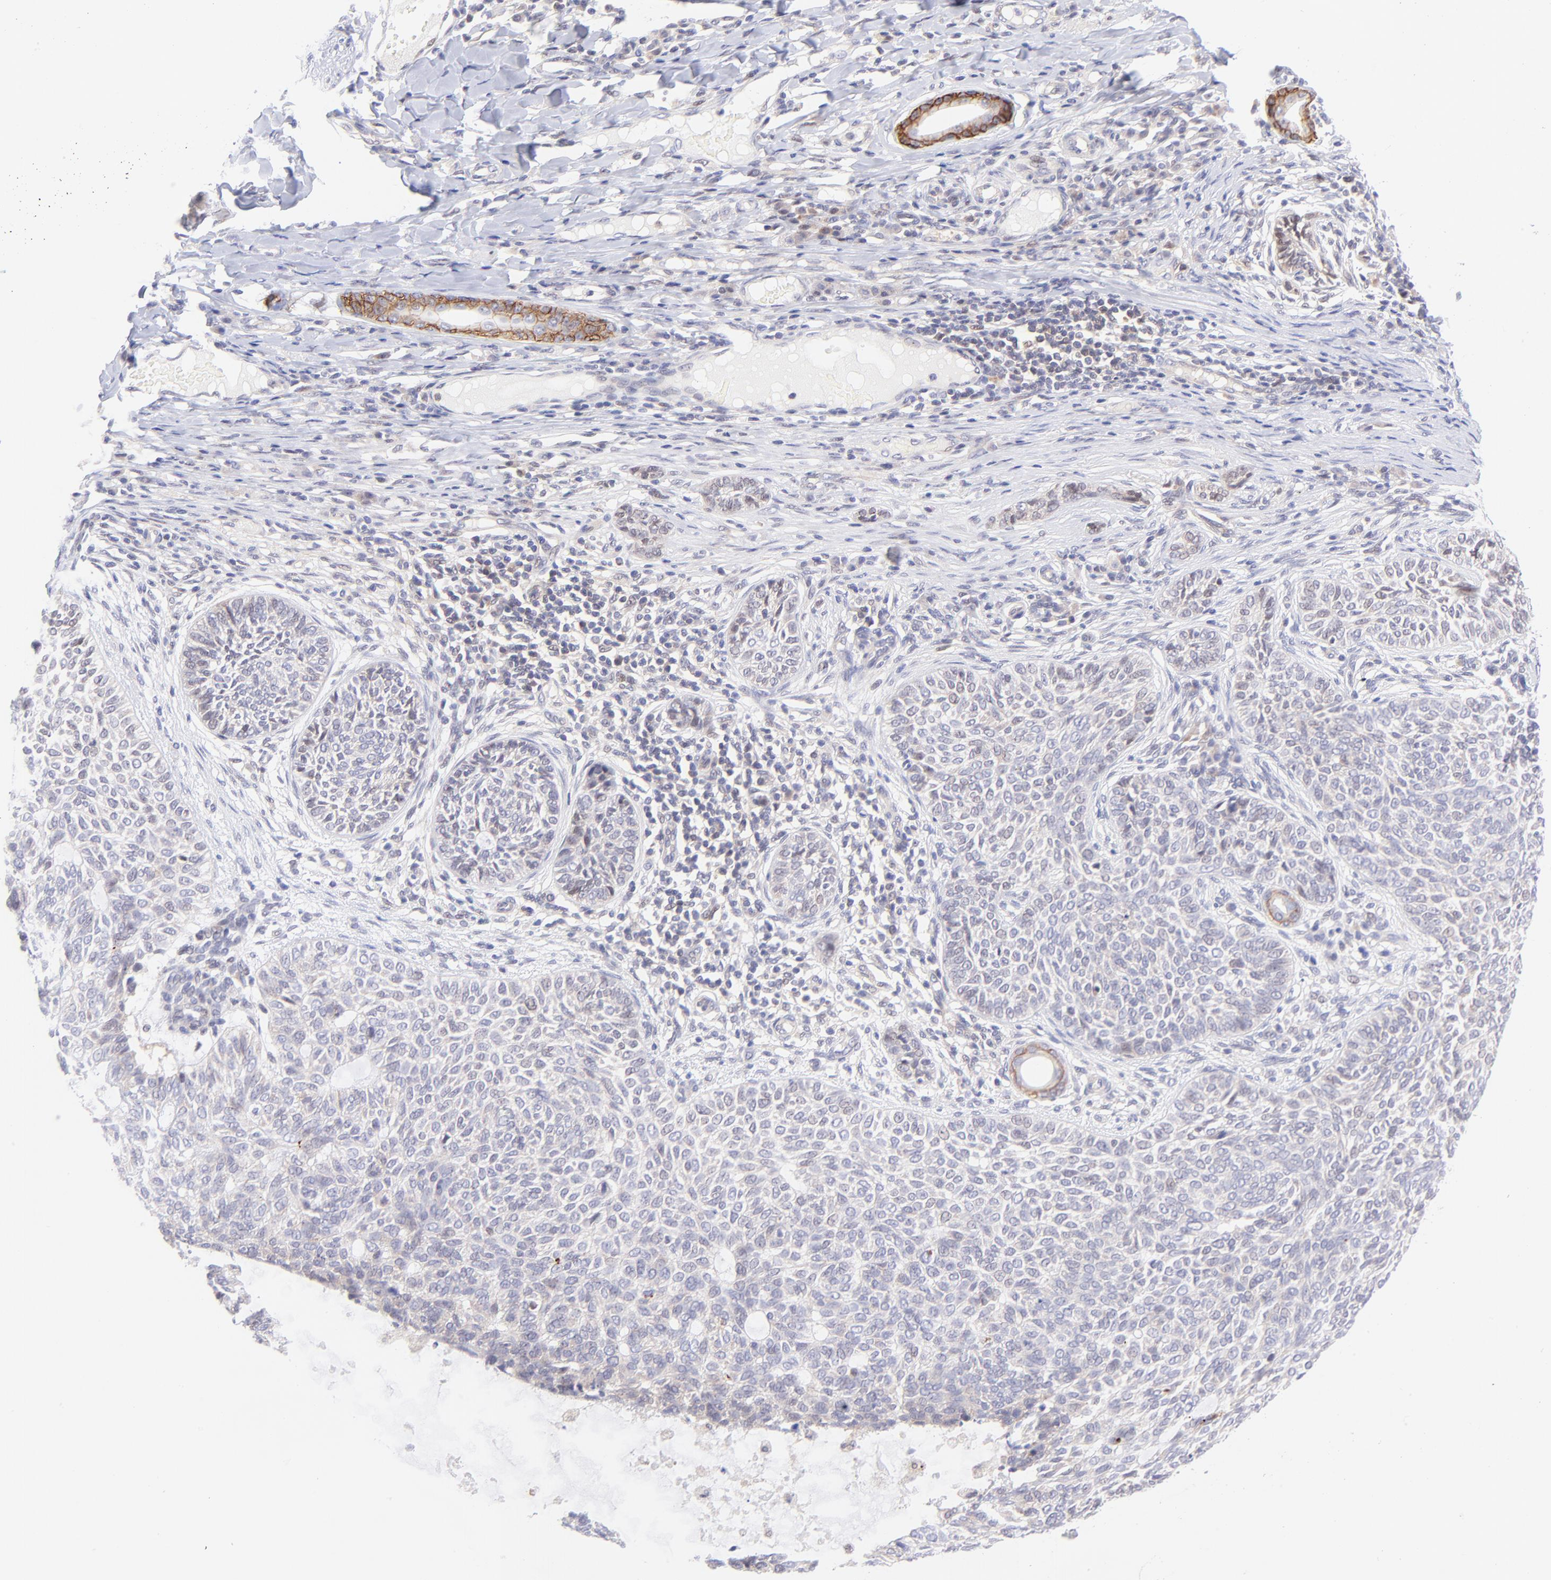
{"staining": {"intensity": "negative", "quantity": "none", "location": "none"}, "tissue": "skin cancer", "cell_type": "Tumor cells", "image_type": "cancer", "snomed": [{"axis": "morphology", "description": "Basal cell carcinoma"}, {"axis": "topography", "description": "Skin"}], "caption": "High power microscopy histopathology image of an IHC image of skin basal cell carcinoma, revealing no significant expression in tumor cells. (IHC, brightfield microscopy, high magnification).", "gene": "PBDC1", "patient": {"sex": "male", "age": 87}}